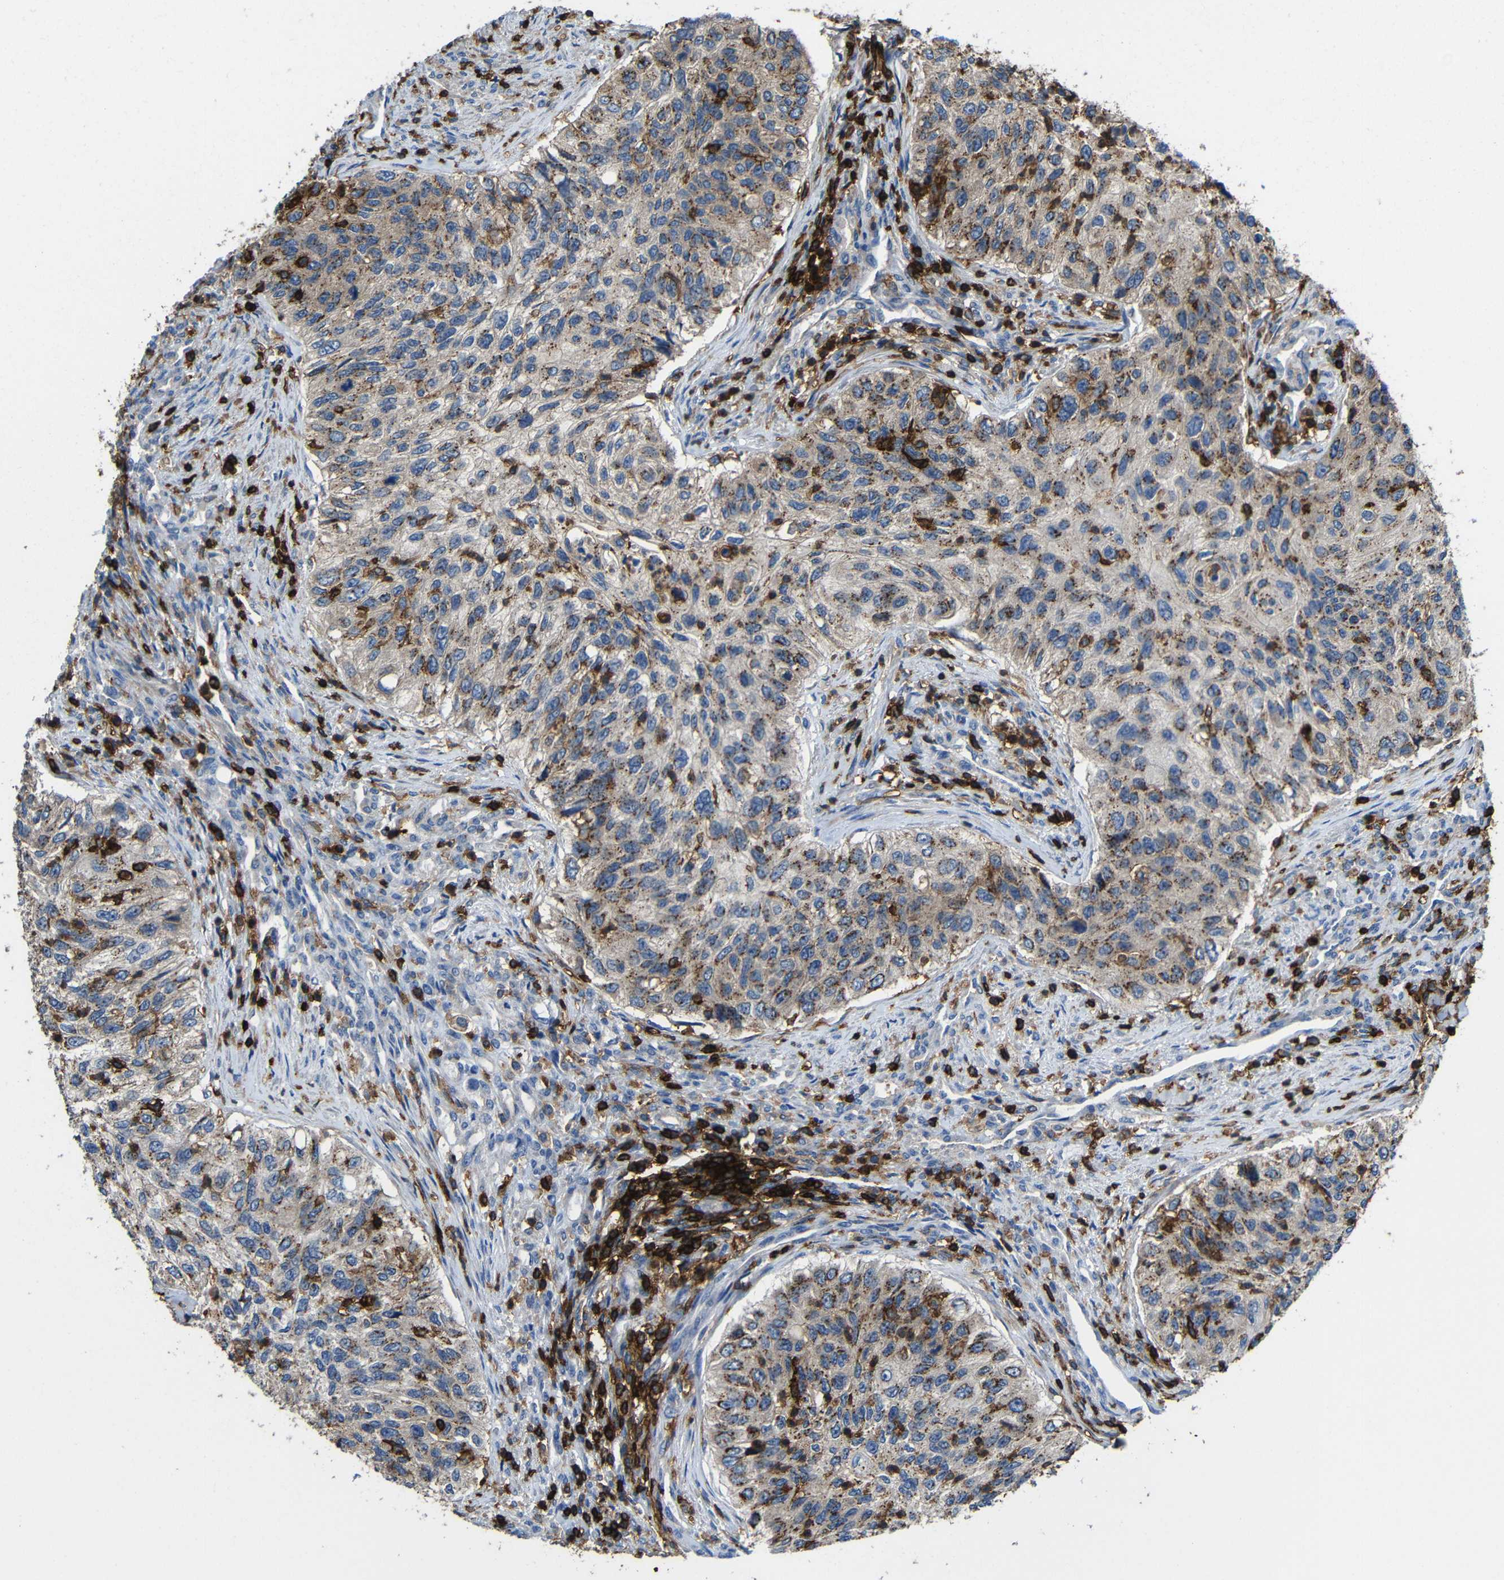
{"staining": {"intensity": "moderate", "quantity": ">75%", "location": "cytoplasmic/membranous"}, "tissue": "urothelial cancer", "cell_type": "Tumor cells", "image_type": "cancer", "snomed": [{"axis": "morphology", "description": "Urothelial carcinoma, High grade"}, {"axis": "topography", "description": "Urinary bladder"}], "caption": "Human urothelial cancer stained for a protein (brown) shows moderate cytoplasmic/membranous positive positivity in about >75% of tumor cells.", "gene": "P2RY12", "patient": {"sex": "female", "age": 60}}